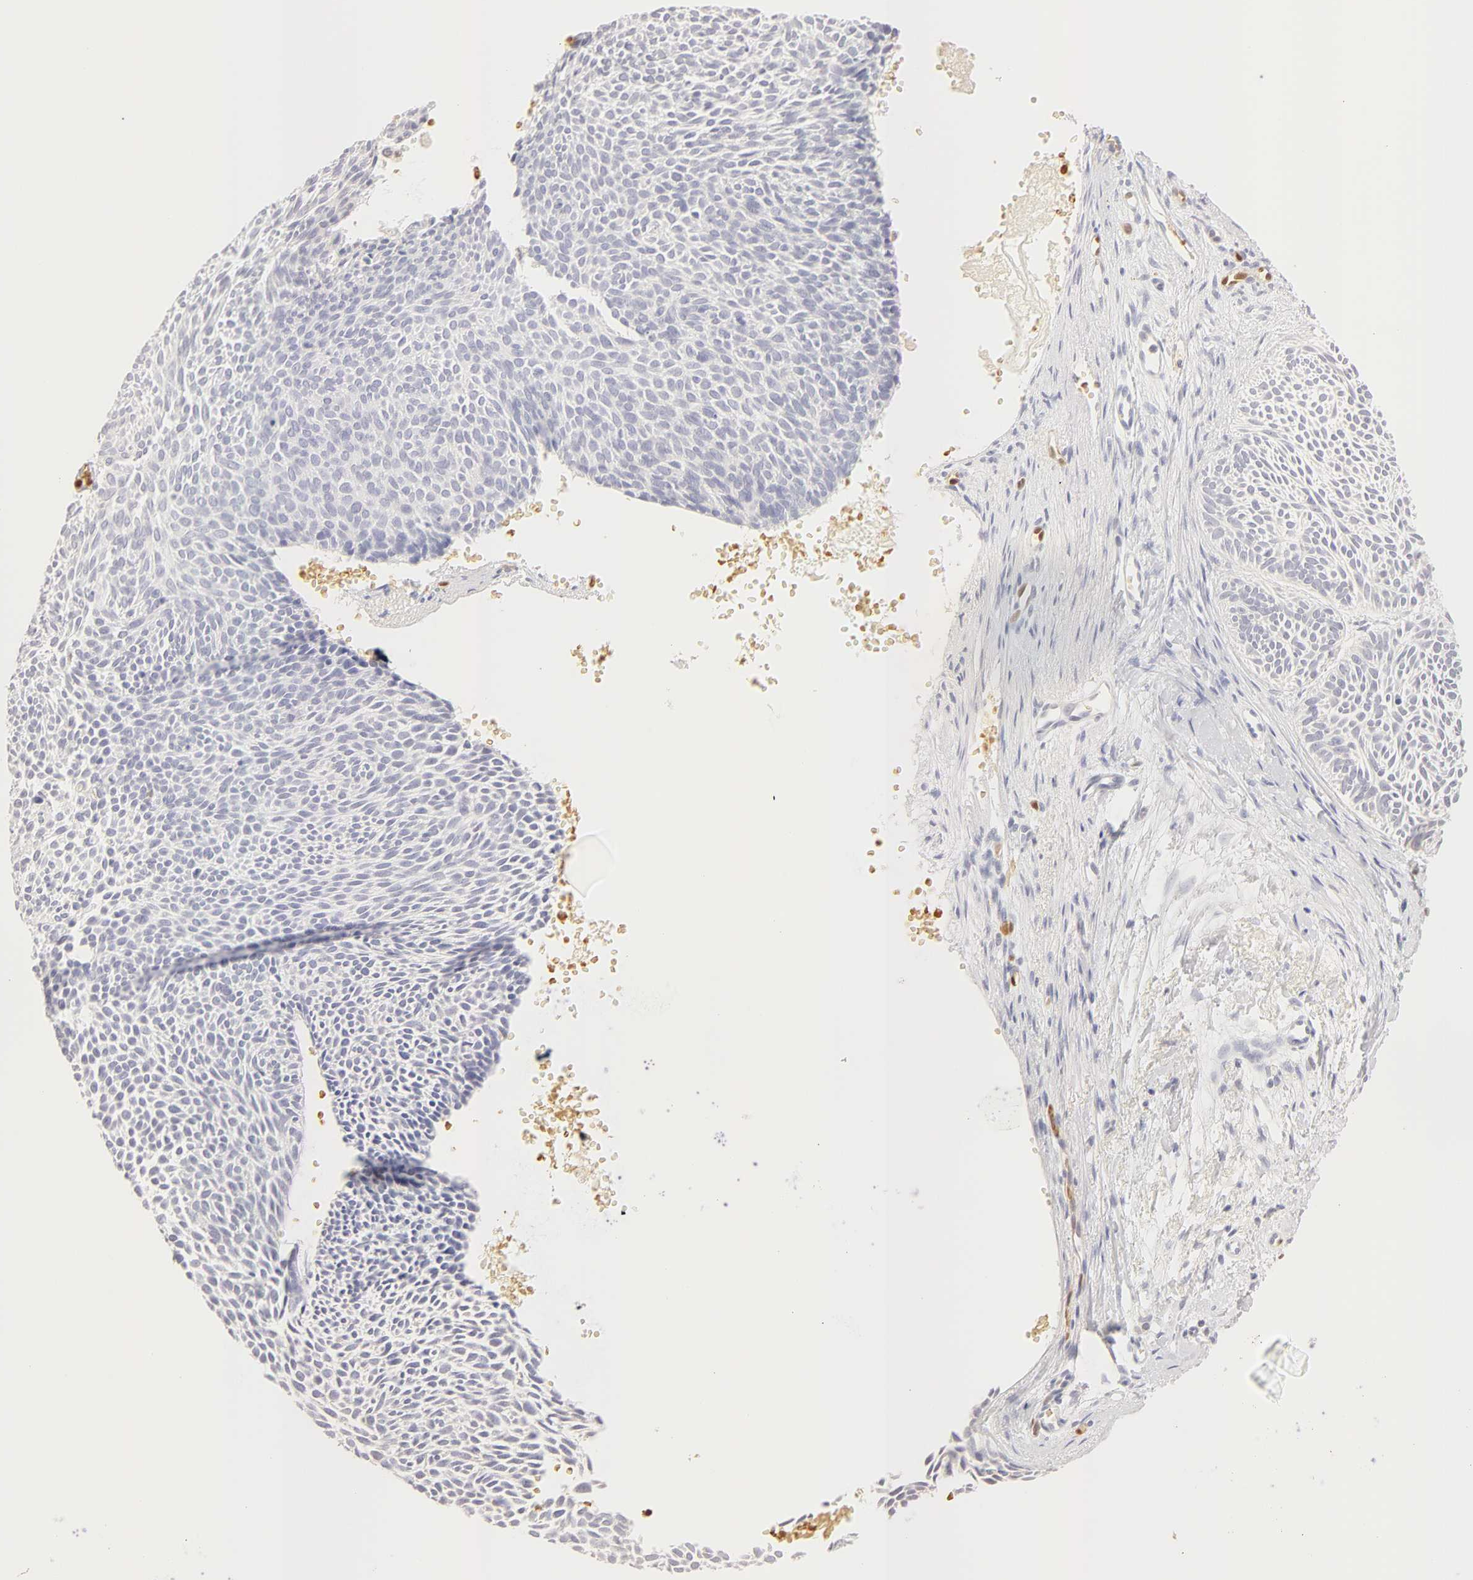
{"staining": {"intensity": "negative", "quantity": "none", "location": "none"}, "tissue": "skin cancer", "cell_type": "Tumor cells", "image_type": "cancer", "snomed": [{"axis": "morphology", "description": "Basal cell carcinoma"}, {"axis": "topography", "description": "Skin"}], "caption": "Basal cell carcinoma (skin) stained for a protein using IHC displays no positivity tumor cells.", "gene": "CA2", "patient": {"sex": "male", "age": 84}}